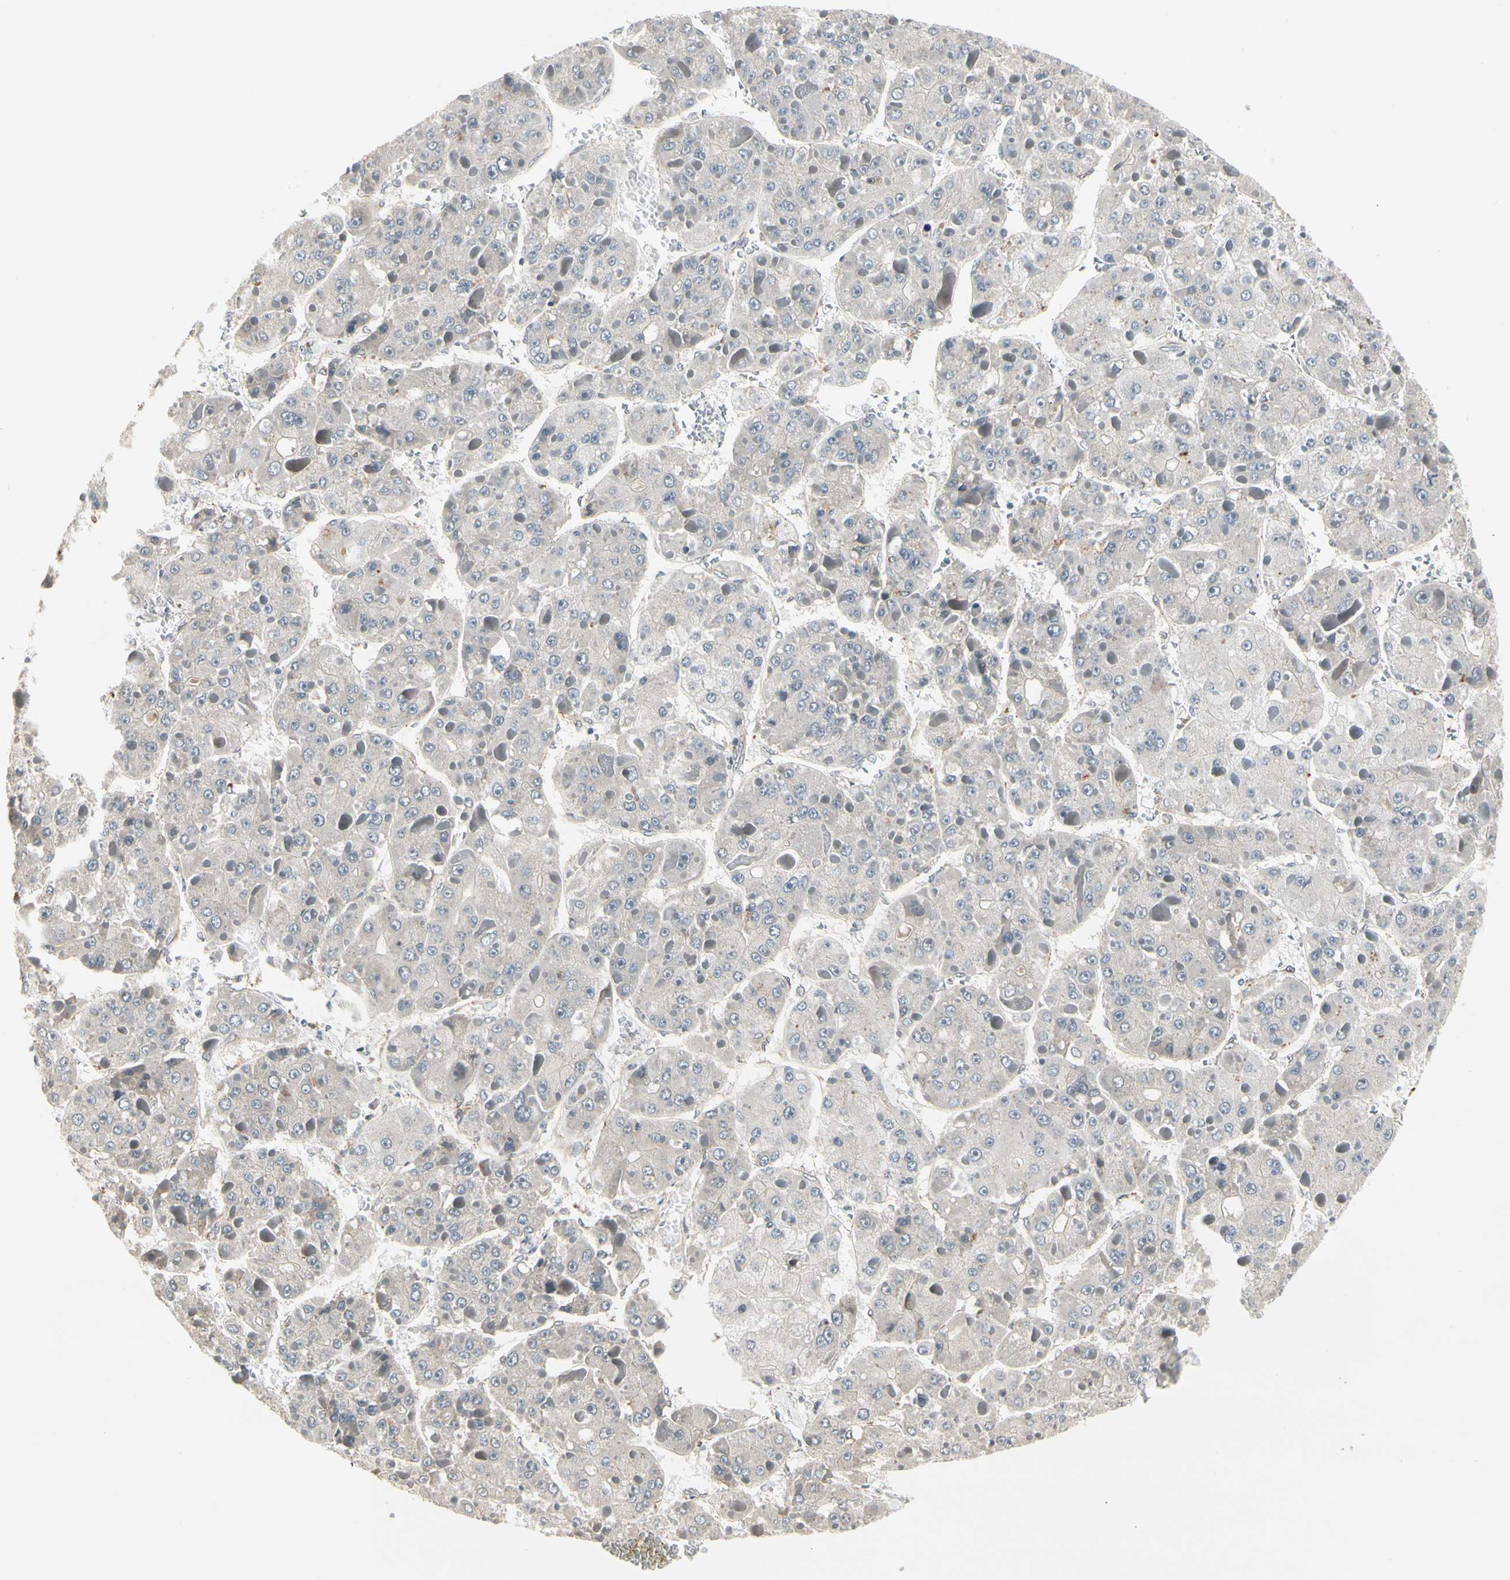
{"staining": {"intensity": "negative", "quantity": "none", "location": "none"}, "tissue": "liver cancer", "cell_type": "Tumor cells", "image_type": "cancer", "snomed": [{"axis": "morphology", "description": "Carcinoma, Hepatocellular, NOS"}, {"axis": "topography", "description": "Liver"}], "caption": "This histopathology image is of liver cancer (hepatocellular carcinoma) stained with immunohistochemistry (IHC) to label a protein in brown with the nuclei are counter-stained blue. There is no expression in tumor cells. (DAB (3,3'-diaminobenzidine) immunohistochemistry visualized using brightfield microscopy, high magnification).", "gene": "SVBP", "patient": {"sex": "female", "age": 73}}